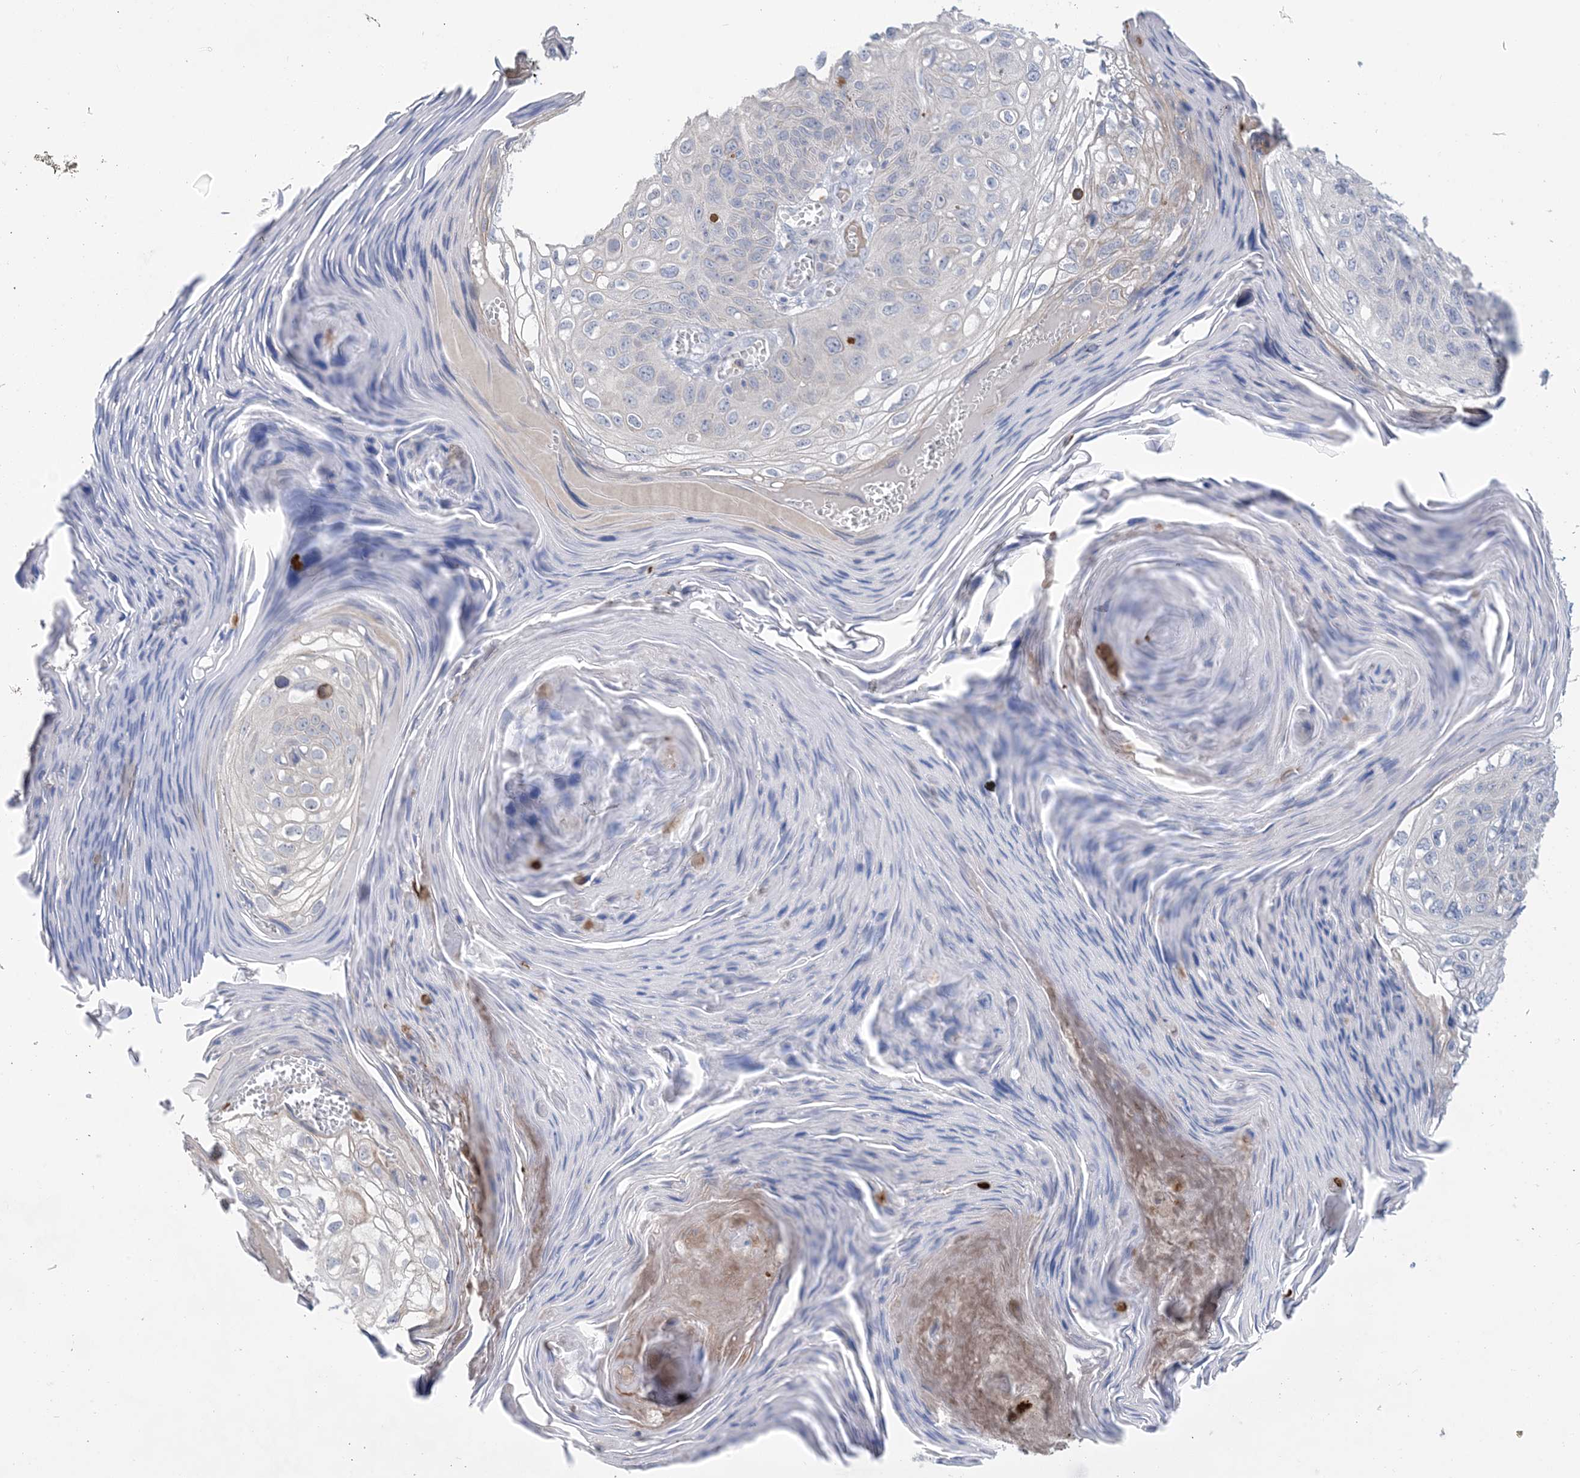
{"staining": {"intensity": "negative", "quantity": "none", "location": "none"}, "tissue": "skin cancer", "cell_type": "Tumor cells", "image_type": "cancer", "snomed": [{"axis": "morphology", "description": "Squamous cell carcinoma, NOS"}, {"axis": "topography", "description": "Skin"}], "caption": "This micrograph is of skin cancer stained with immunohistochemistry (IHC) to label a protein in brown with the nuclei are counter-stained blue. There is no expression in tumor cells.", "gene": "TTYH1", "patient": {"sex": "female", "age": 90}}